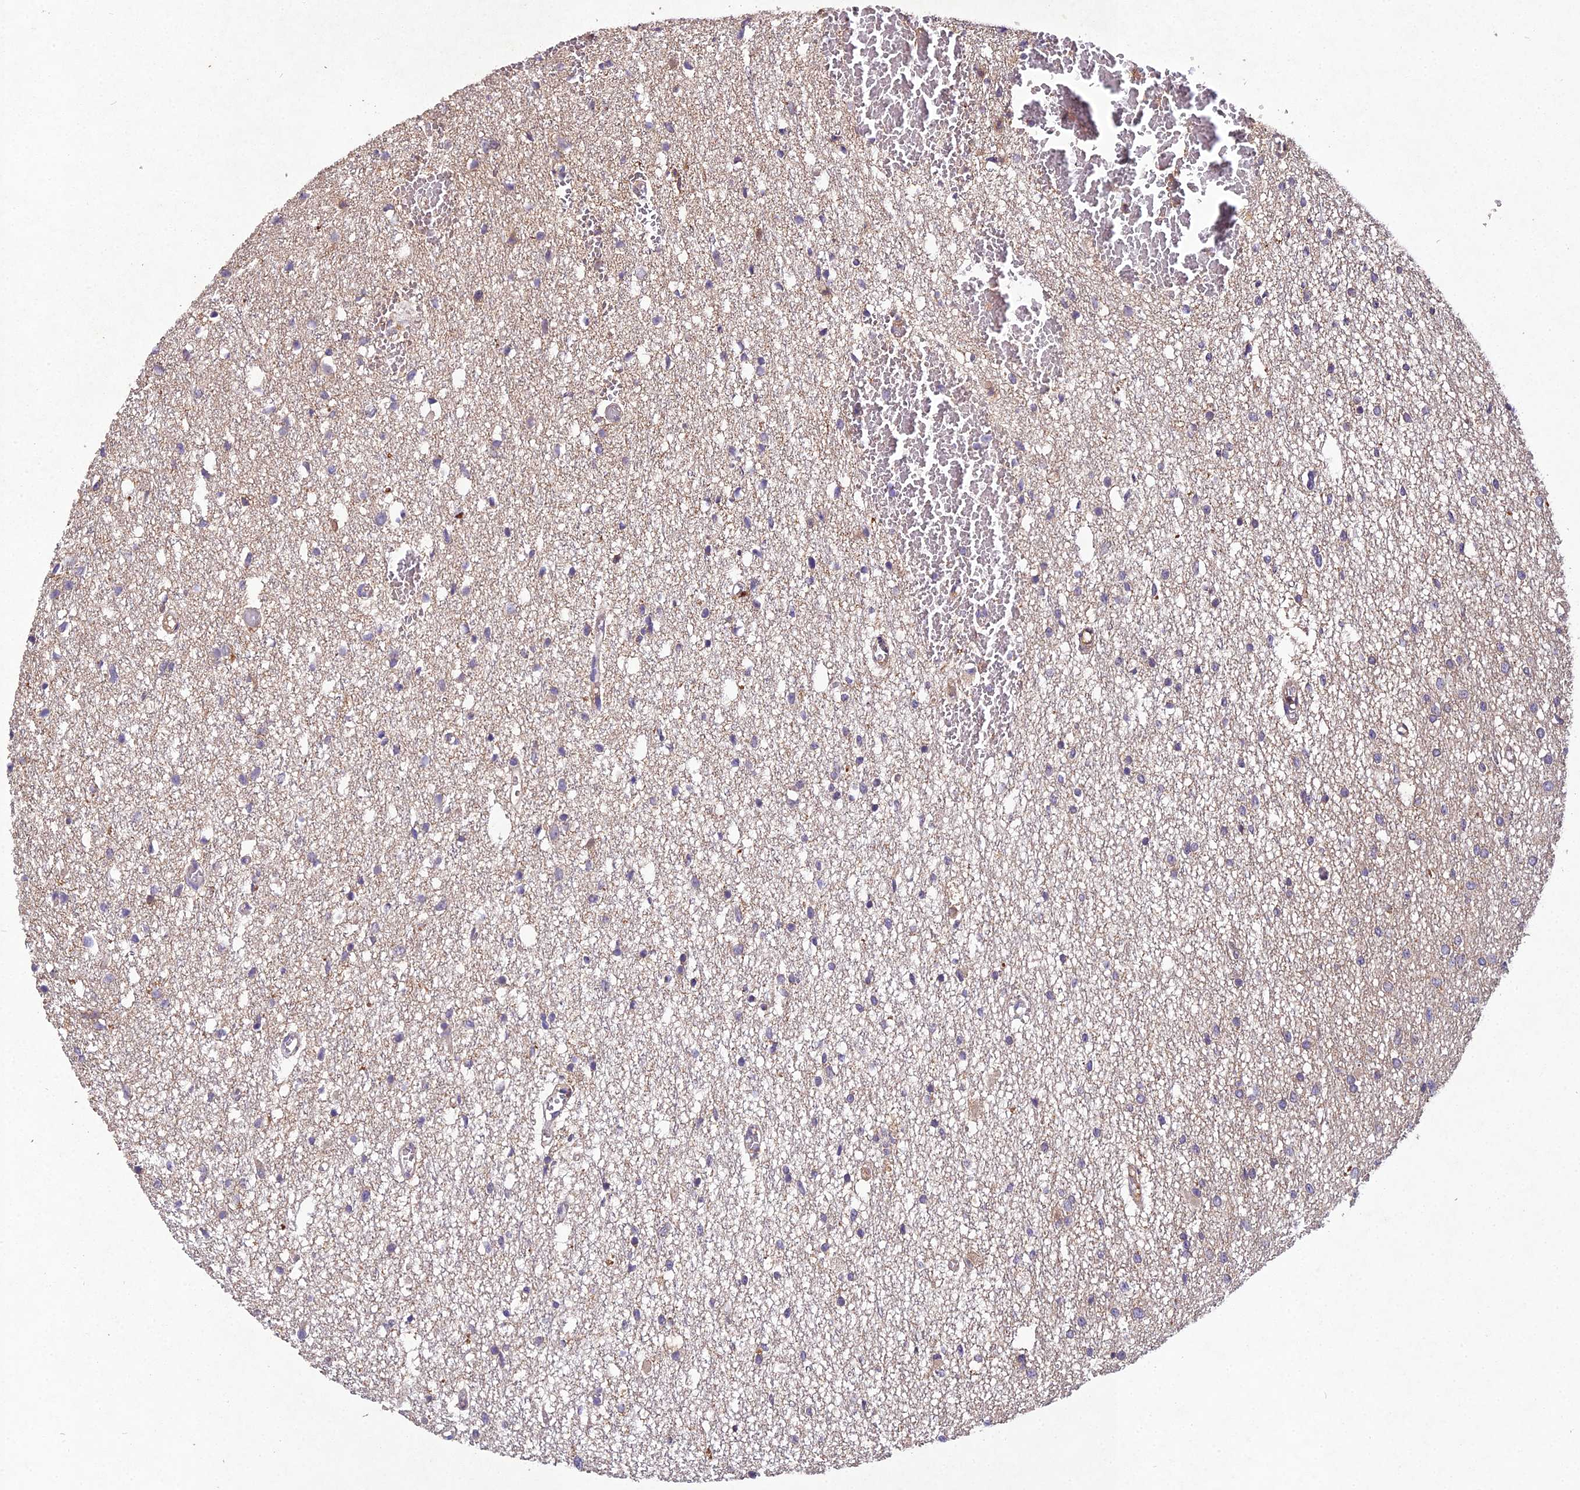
{"staining": {"intensity": "weak", "quantity": "<25%", "location": "cytoplasmic/membranous"}, "tissue": "glioma", "cell_type": "Tumor cells", "image_type": "cancer", "snomed": [{"axis": "morphology", "description": "Glioma, malignant, Low grade"}, {"axis": "topography", "description": "Brain"}], "caption": "DAB immunohistochemical staining of human low-grade glioma (malignant) reveals no significant staining in tumor cells.", "gene": "TMEM258", "patient": {"sex": "female", "age": 22}}